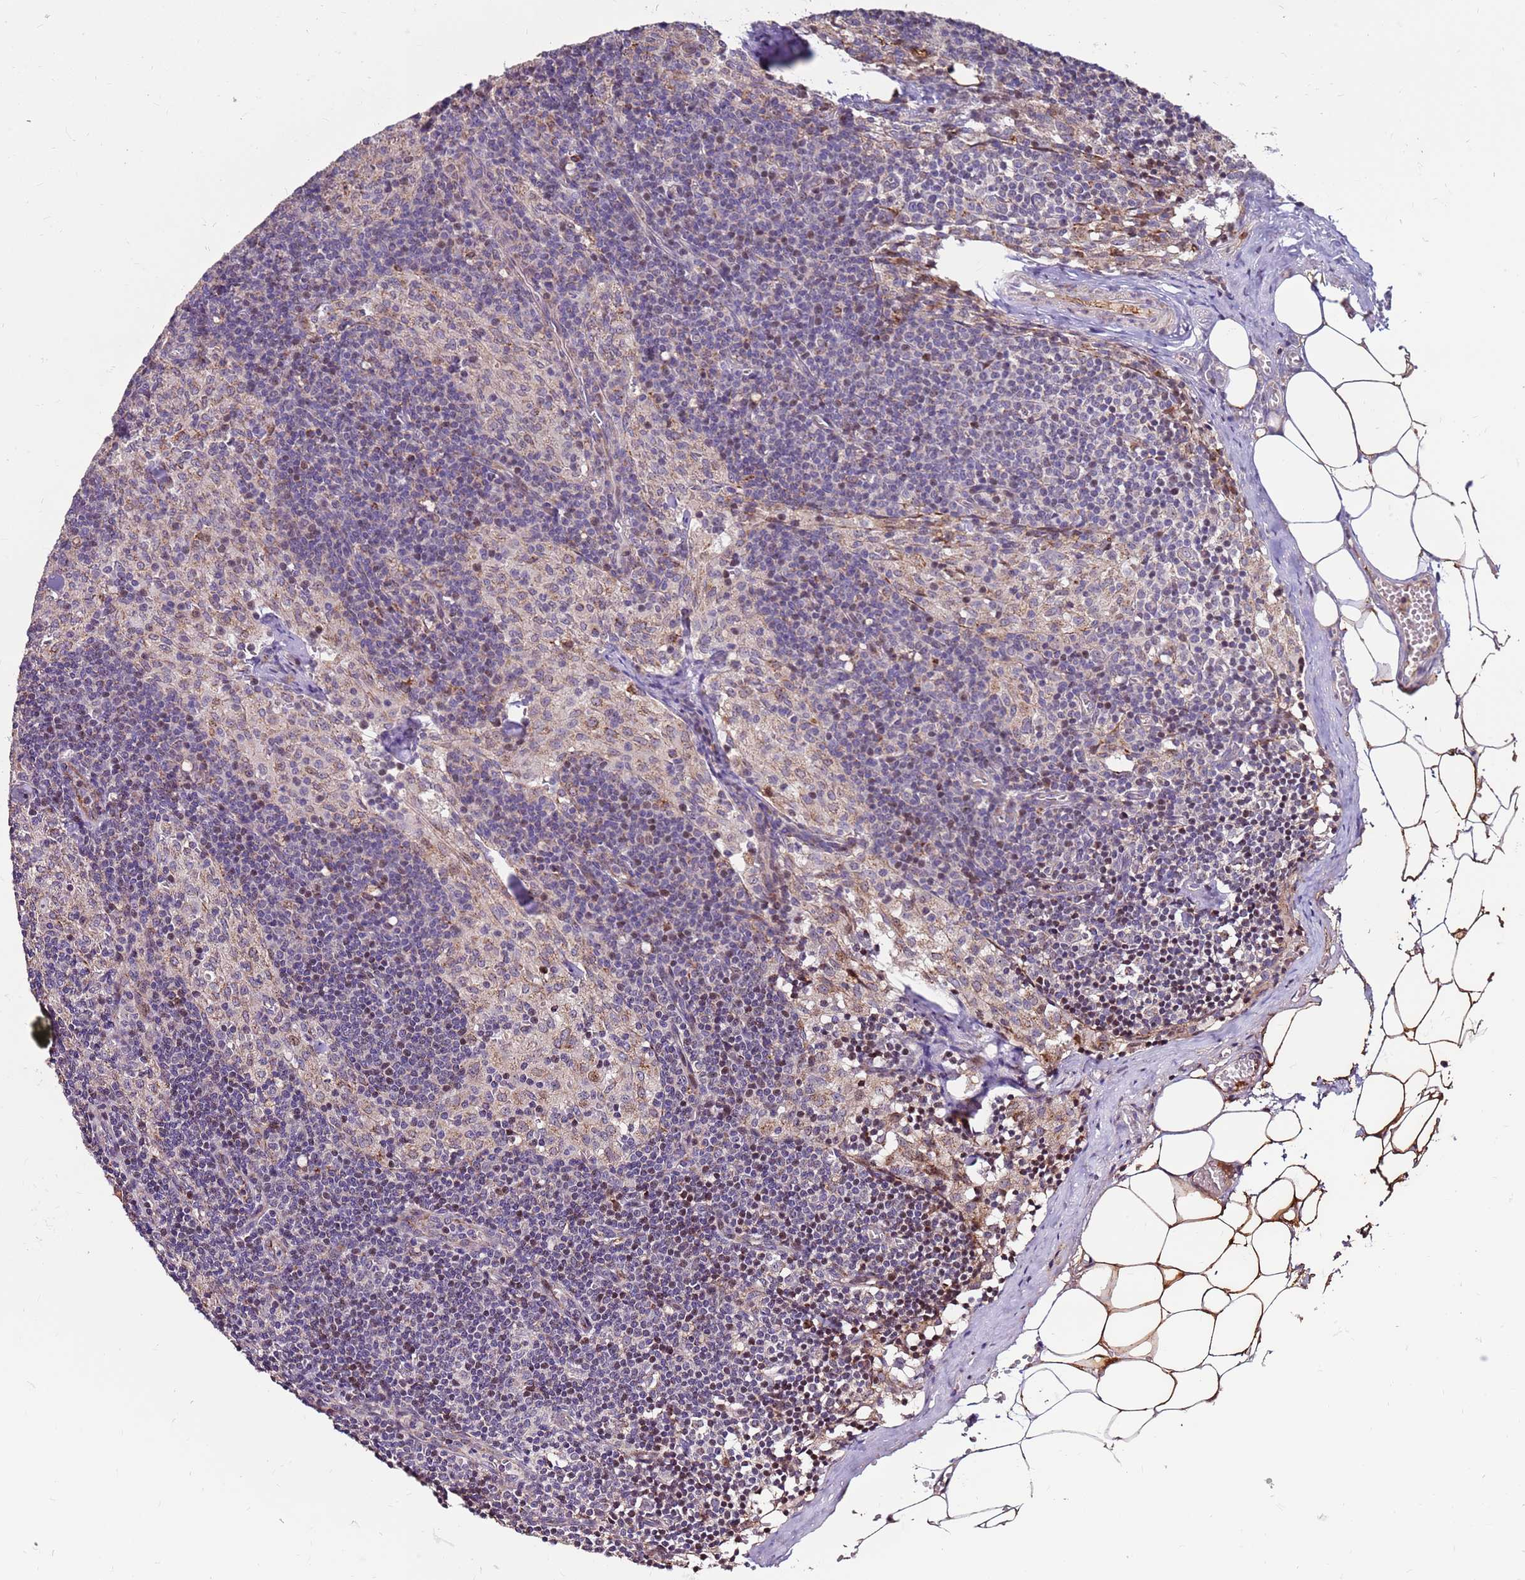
{"staining": {"intensity": "weak", "quantity": "<25%", "location": "cytoplasmic/membranous"}, "tissue": "lymph node", "cell_type": "Germinal center cells", "image_type": "normal", "snomed": [{"axis": "morphology", "description": "Normal tissue, NOS"}, {"axis": "topography", "description": "Lymph node"}], "caption": "Germinal center cells are negative for protein expression in benign human lymph node. Nuclei are stained in blue.", "gene": "KIF25", "patient": {"sex": "female", "age": 42}}